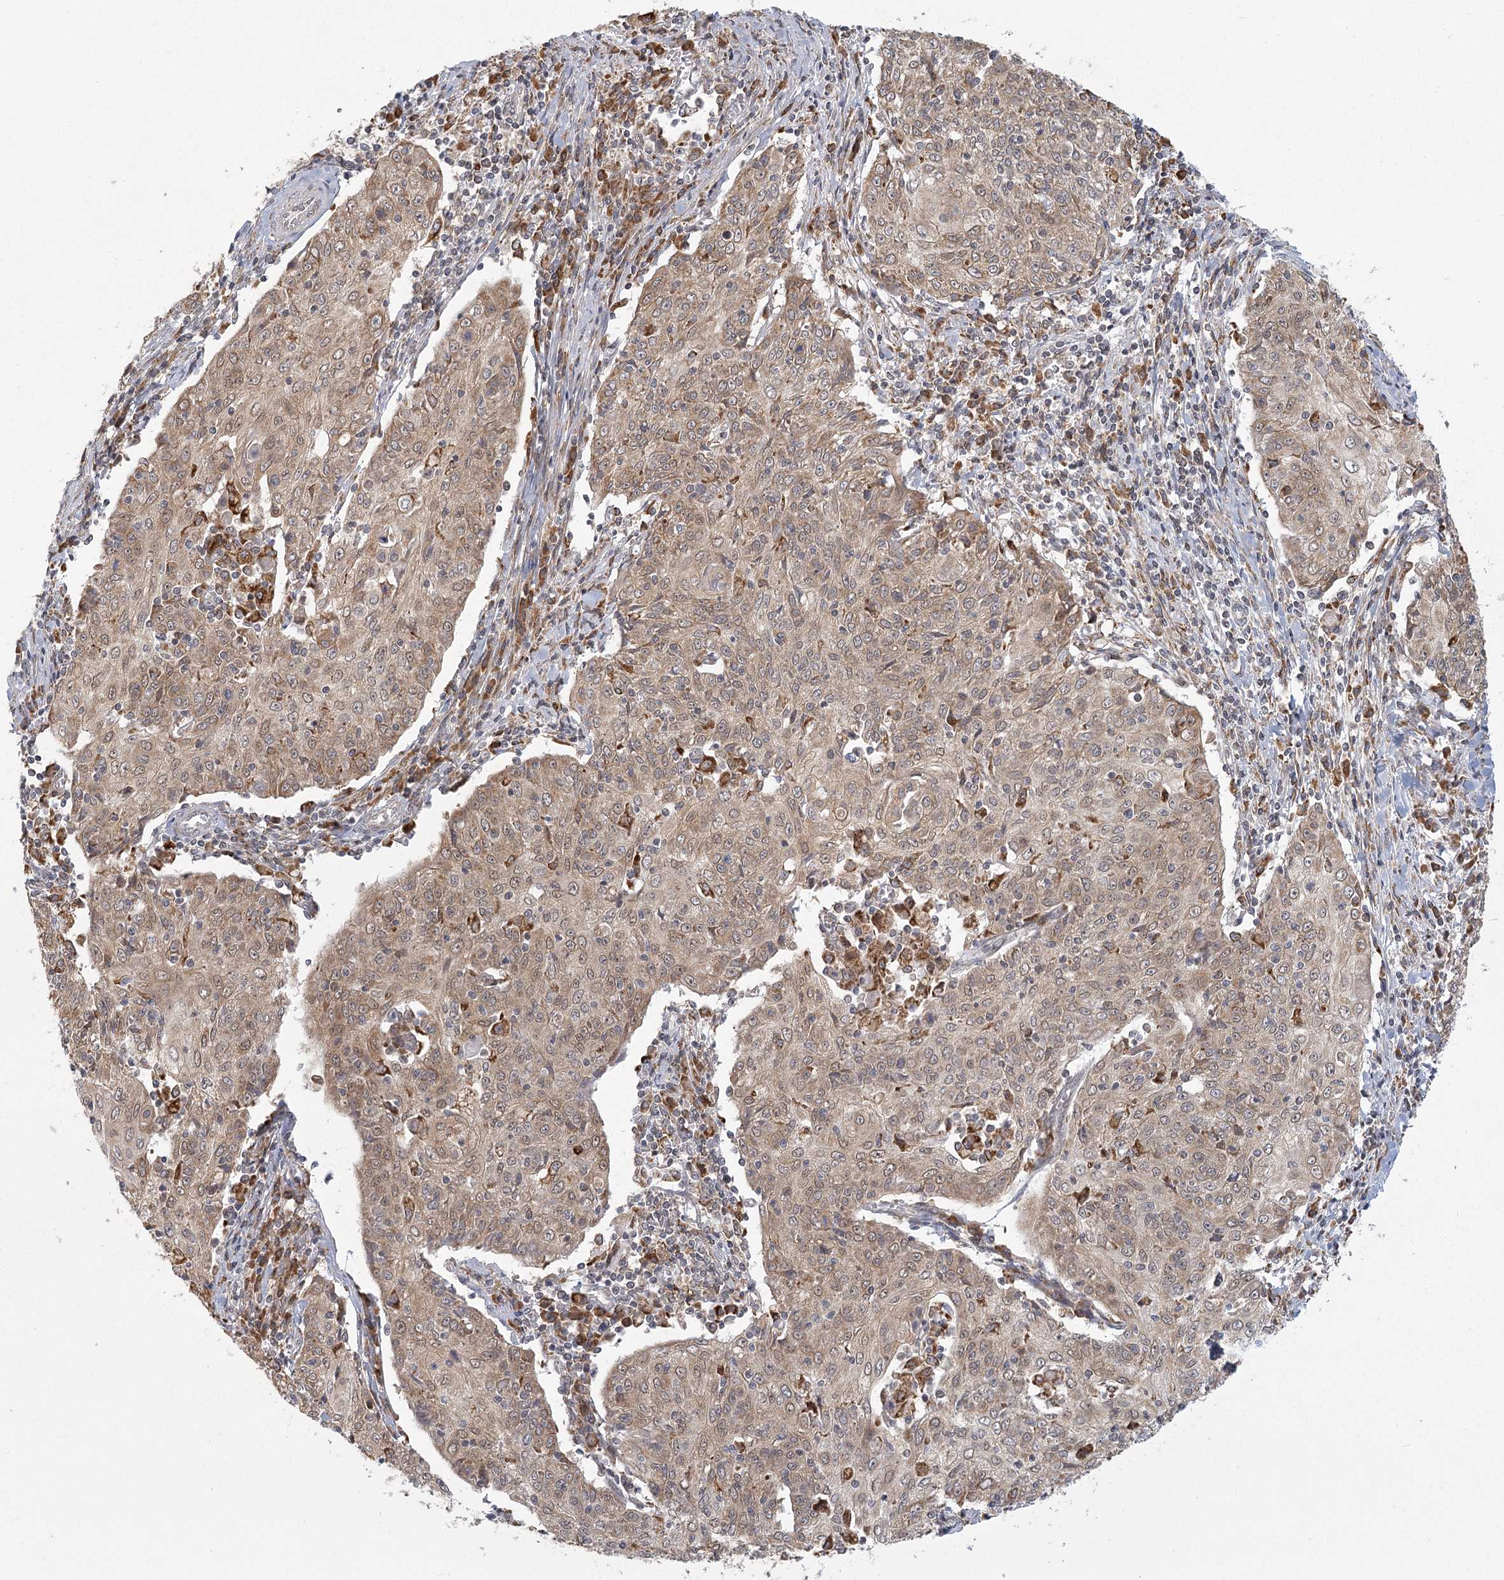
{"staining": {"intensity": "moderate", "quantity": ">75%", "location": "cytoplasmic/membranous"}, "tissue": "cervical cancer", "cell_type": "Tumor cells", "image_type": "cancer", "snomed": [{"axis": "morphology", "description": "Squamous cell carcinoma, NOS"}, {"axis": "topography", "description": "Cervix"}], "caption": "Immunohistochemistry (DAB) staining of squamous cell carcinoma (cervical) shows moderate cytoplasmic/membranous protein expression in approximately >75% of tumor cells. (Brightfield microscopy of DAB IHC at high magnification).", "gene": "LACTB", "patient": {"sex": "female", "age": 48}}